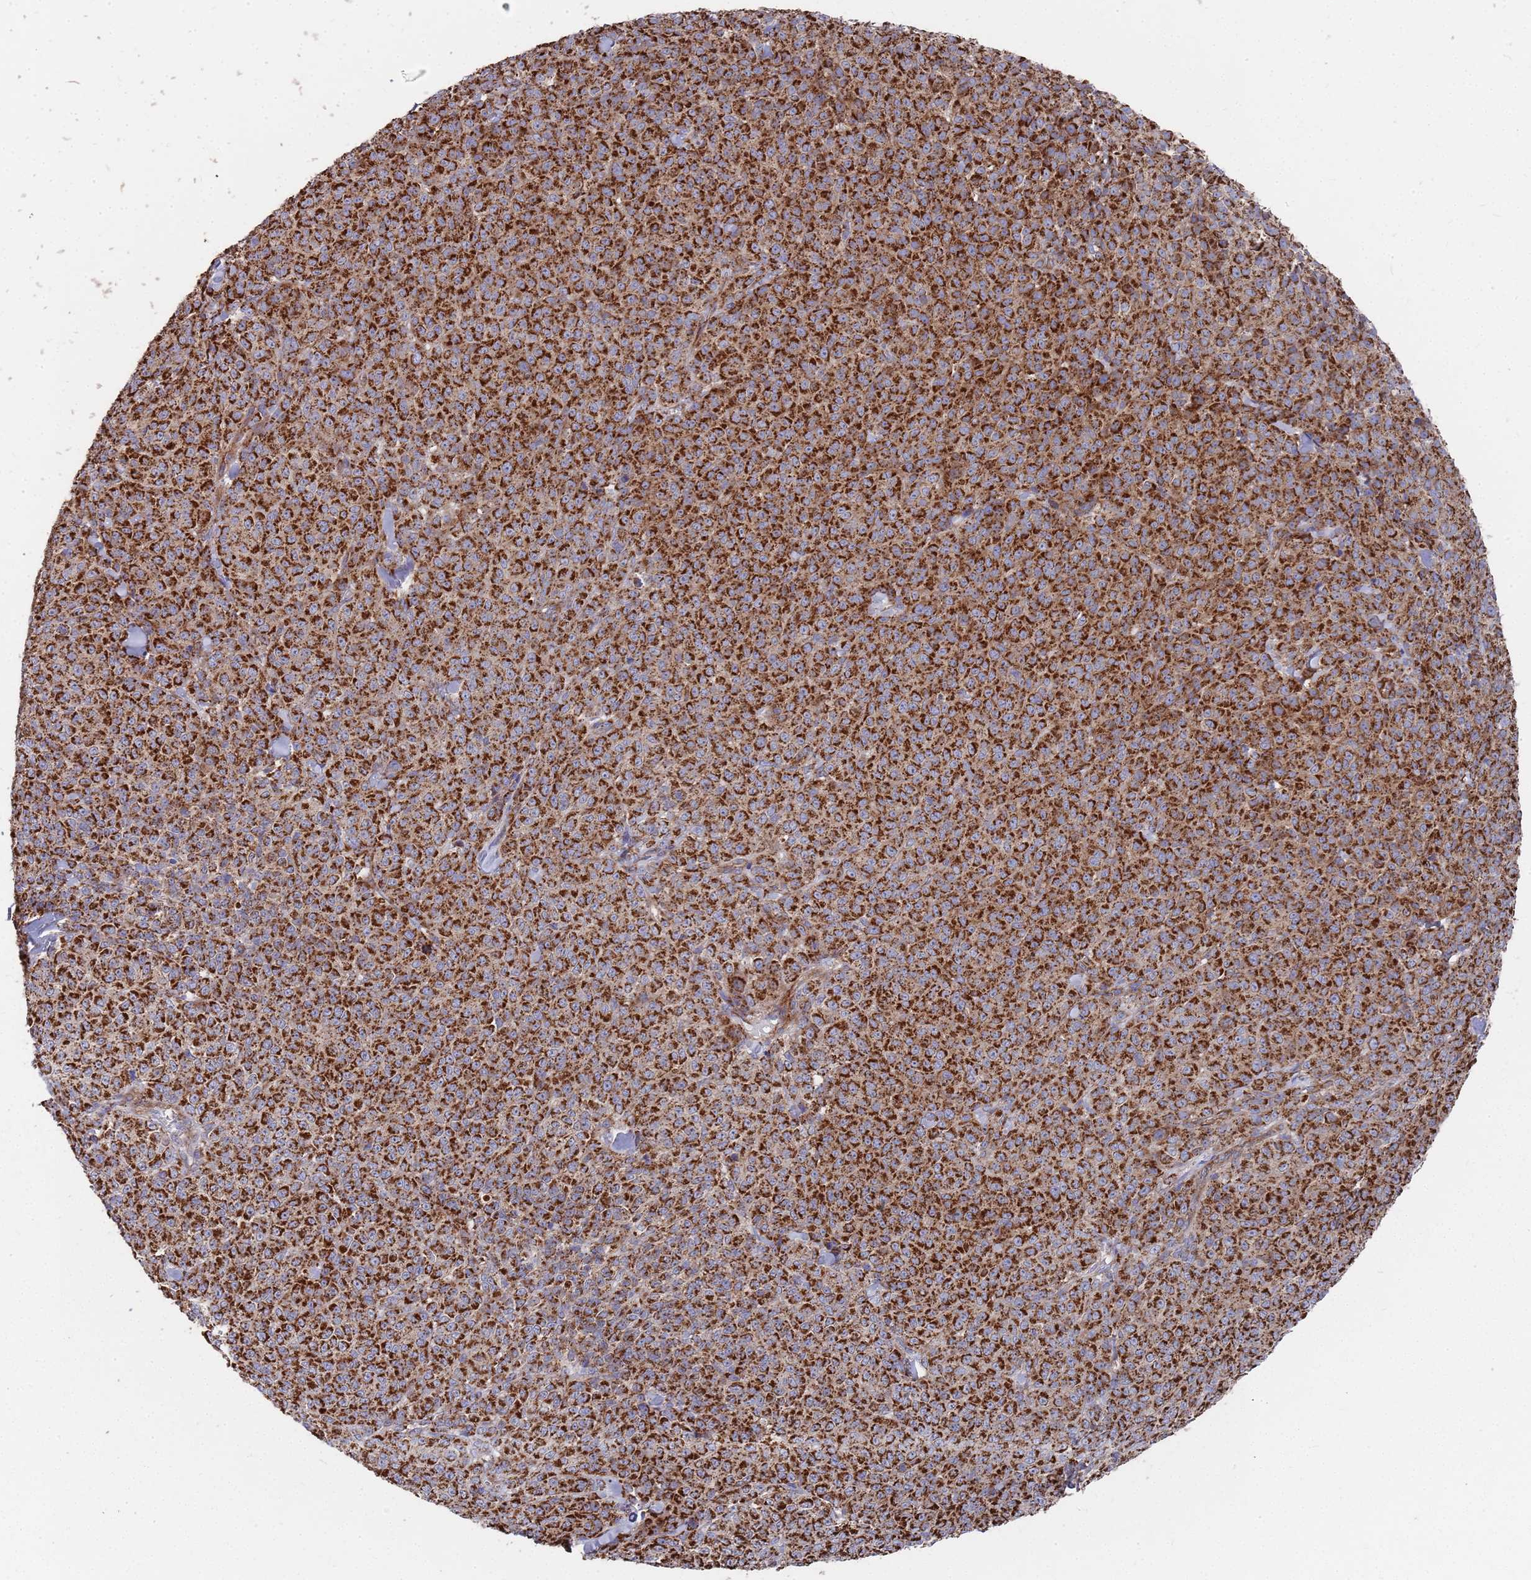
{"staining": {"intensity": "strong", "quantity": ">75%", "location": "cytoplasmic/membranous"}, "tissue": "melanoma", "cell_type": "Tumor cells", "image_type": "cancer", "snomed": [{"axis": "morphology", "description": "Normal tissue, NOS"}, {"axis": "morphology", "description": "Malignant melanoma, NOS"}, {"axis": "topography", "description": "Skin"}], "caption": "Melanoma stained with DAB (3,3'-diaminobenzidine) IHC demonstrates high levels of strong cytoplasmic/membranous expression in about >75% of tumor cells.", "gene": "WDFY3", "patient": {"sex": "female", "age": 34}}